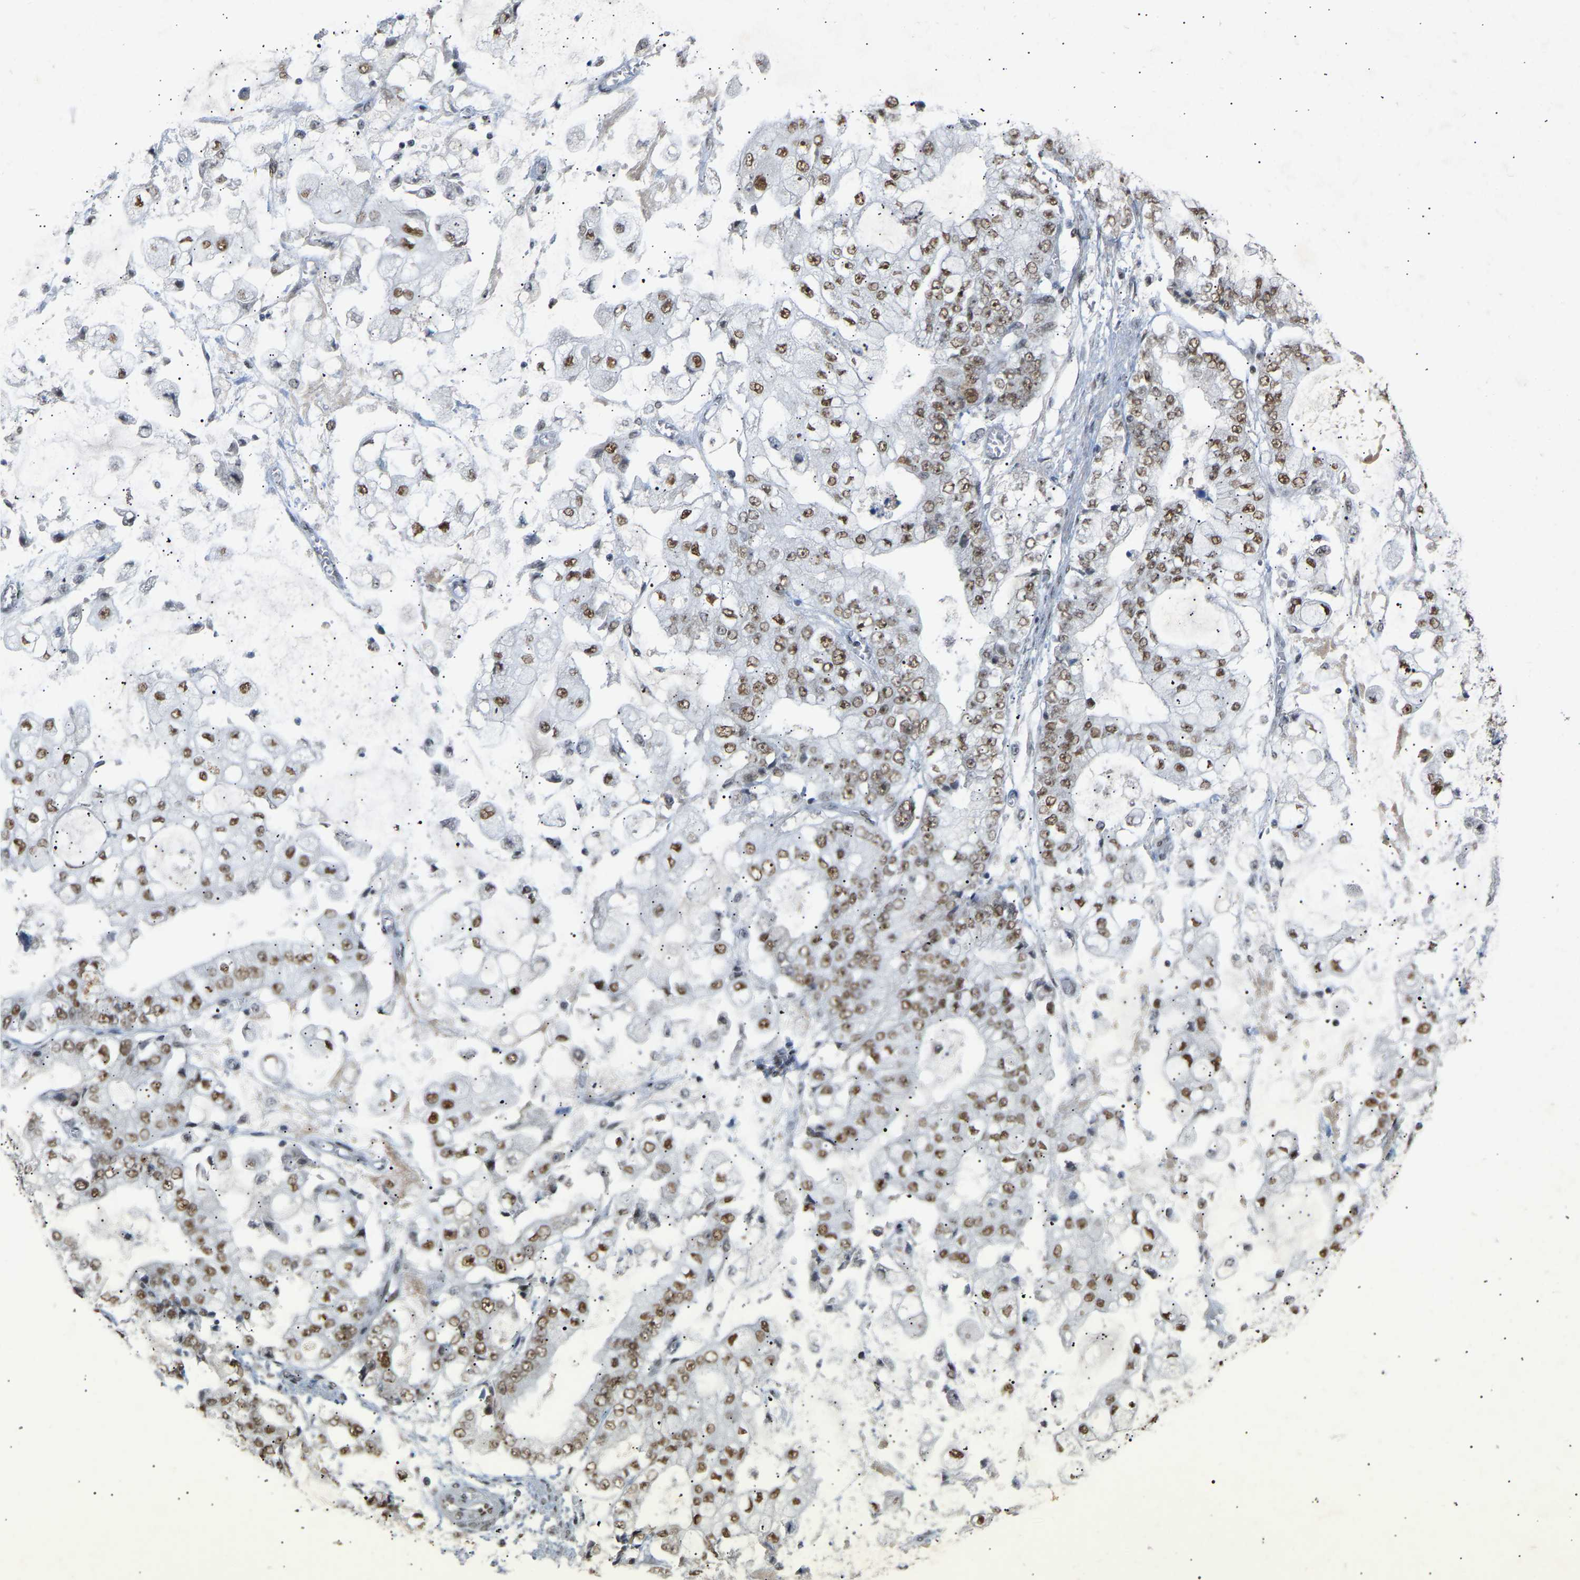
{"staining": {"intensity": "moderate", "quantity": ">75%", "location": "nuclear"}, "tissue": "stomach cancer", "cell_type": "Tumor cells", "image_type": "cancer", "snomed": [{"axis": "morphology", "description": "Adenocarcinoma, NOS"}, {"axis": "topography", "description": "Stomach"}], "caption": "An image of human stomach cancer stained for a protein exhibits moderate nuclear brown staining in tumor cells.", "gene": "NELFB", "patient": {"sex": "male", "age": 76}}